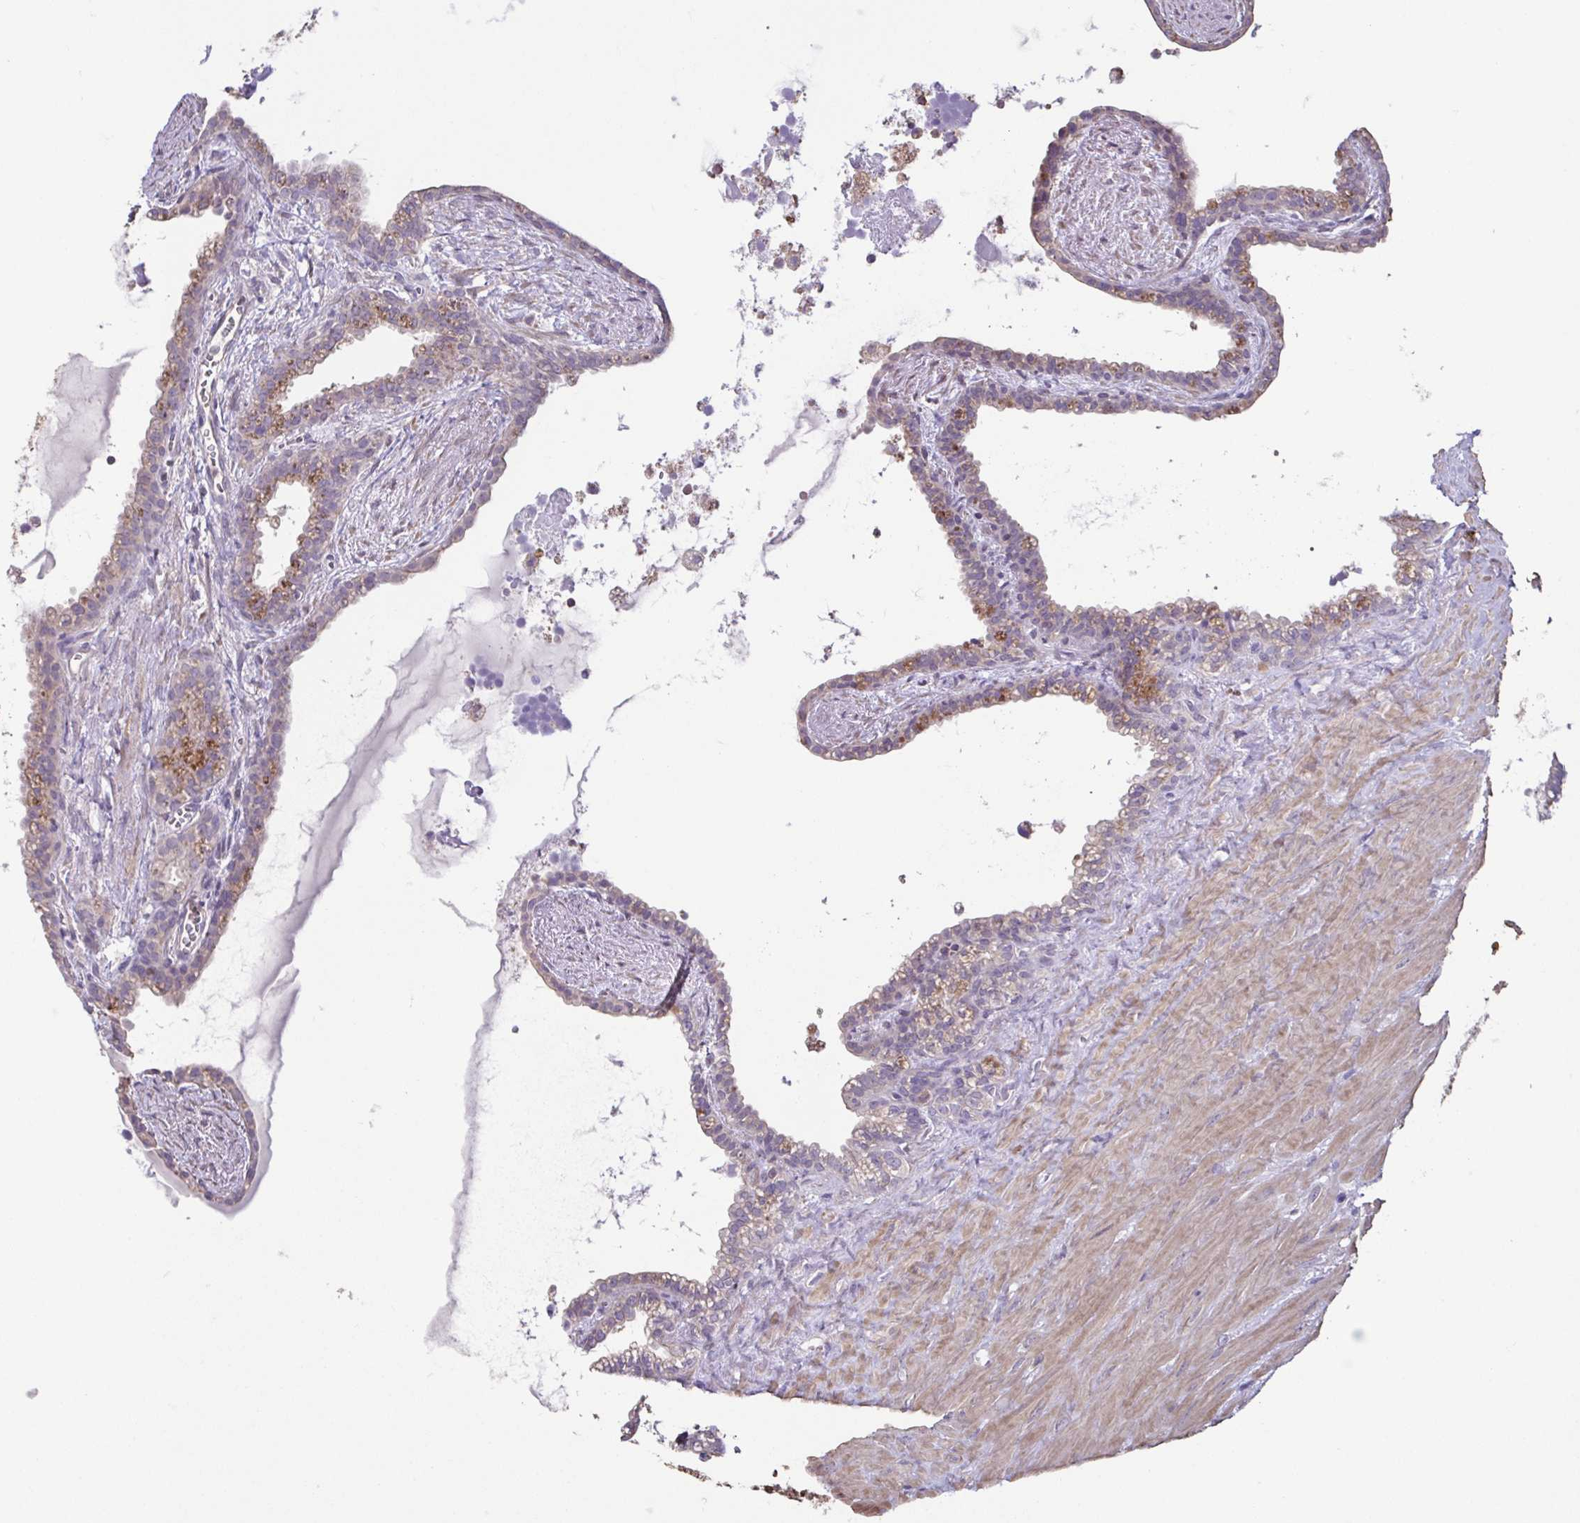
{"staining": {"intensity": "weak", "quantity": "<25%", "location": "cytoplasmic/membranous"}, "tissue": "seminal vesicle", "cell_type": "Glandular cells", "image_type": "normal", "snomed": [{"axis": "morphology", "description": "Normal tissue, NOS"}, {"axis": "topography", "description": "Seminal veicle"}], "caption": "High power microscopy histopathology image of an immunohistochemistry (IHC) micrograph of normal seminal vesicle, revealing no significant positivity in glandular cells.", "gene": "ACTRT2", "patient": {"sex": "male", "age": 76}}